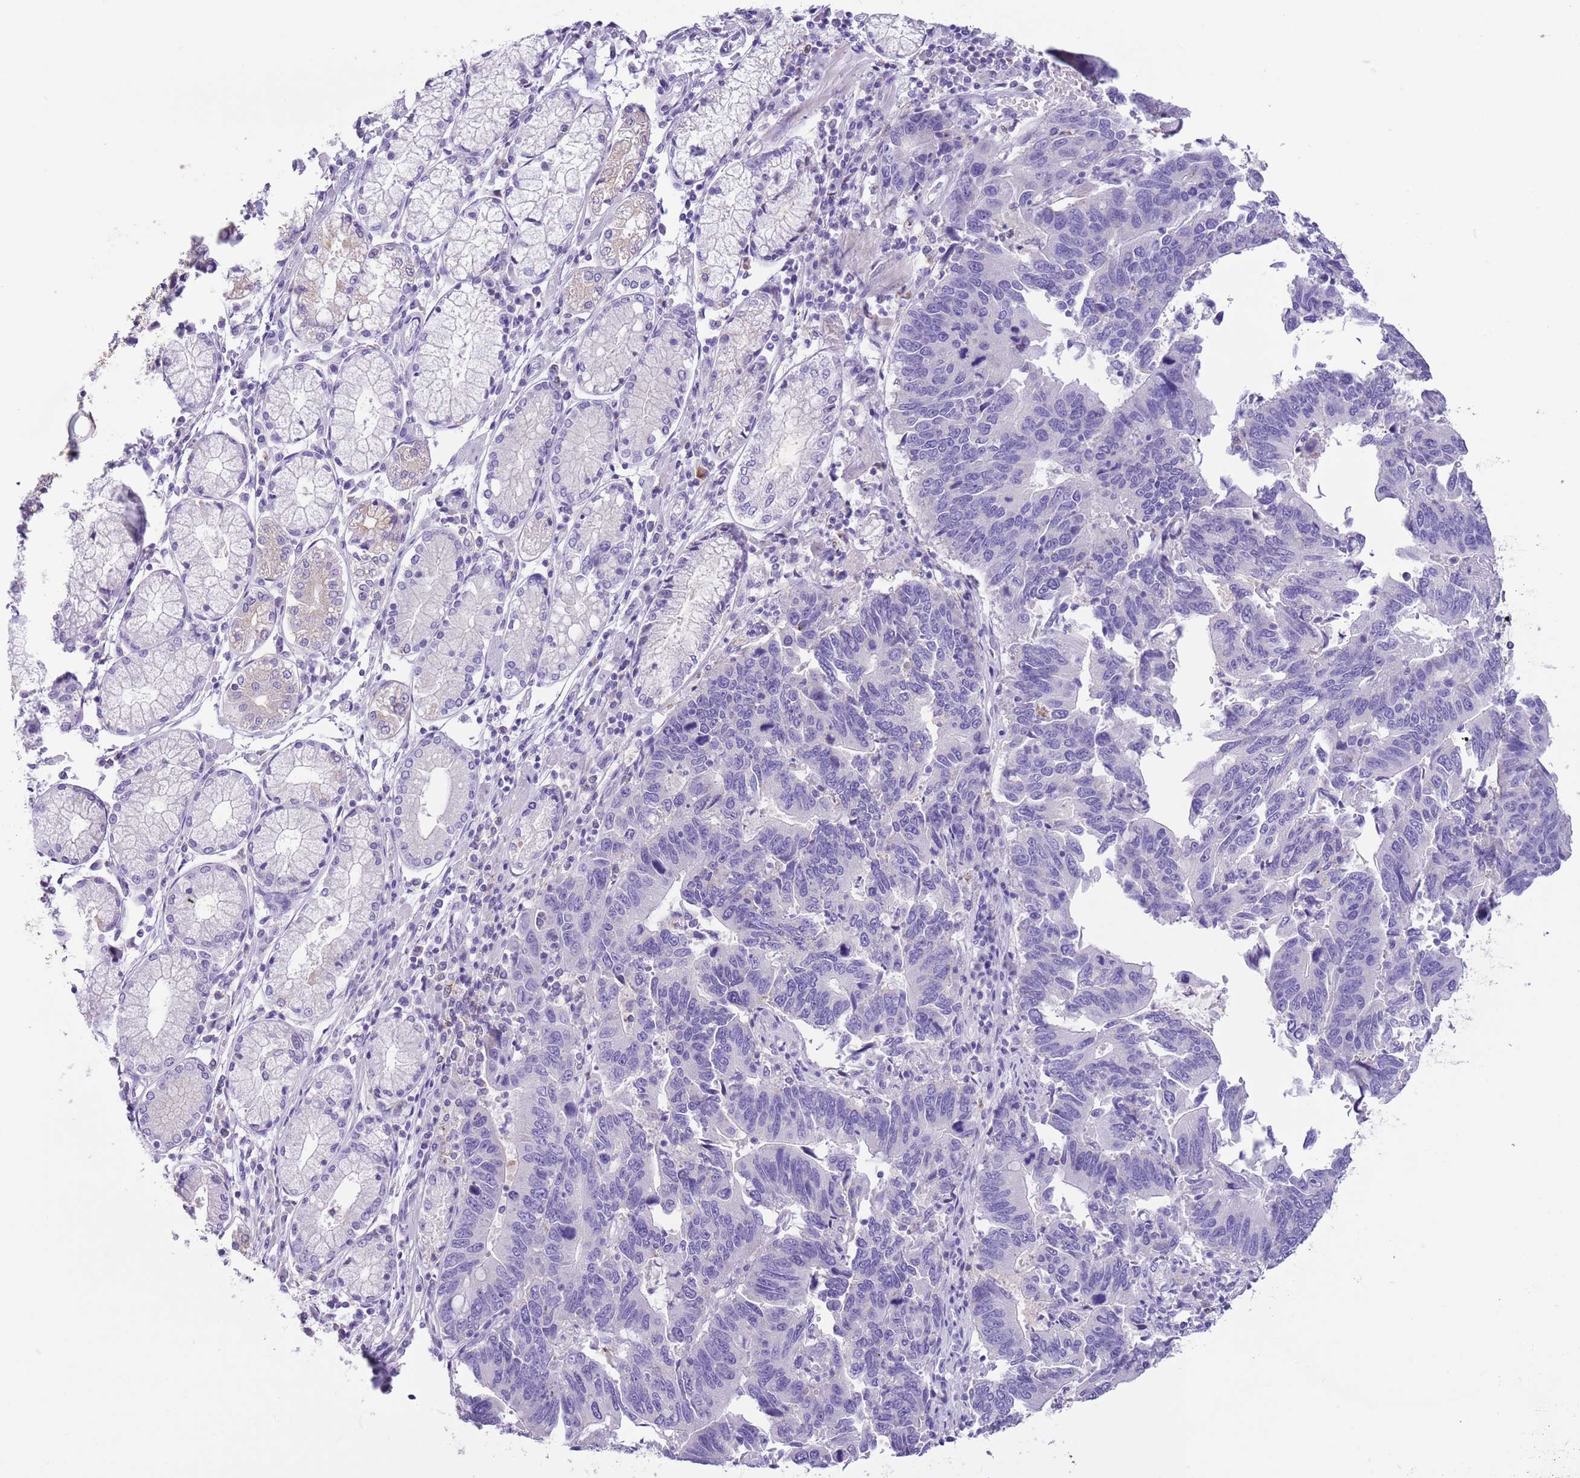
{"staining": {"intensity": "negative", "quantity": "none", "location": "none"}, "tissue": "stomach cancer", "cell_type": "Tumor cells", "image_type": "cancer", "snomed": [{"axis": "morphology", "description": "Adenocarcinoma, NOS"}, {"axis": "topography", "description": "Stomach"}], "caption": "A histopathology image of human stomach adenocarcinoma is negative for staining in tumor cells.", "gene": "ZNF697", "patient": {"sex": "male", "age": 59}}